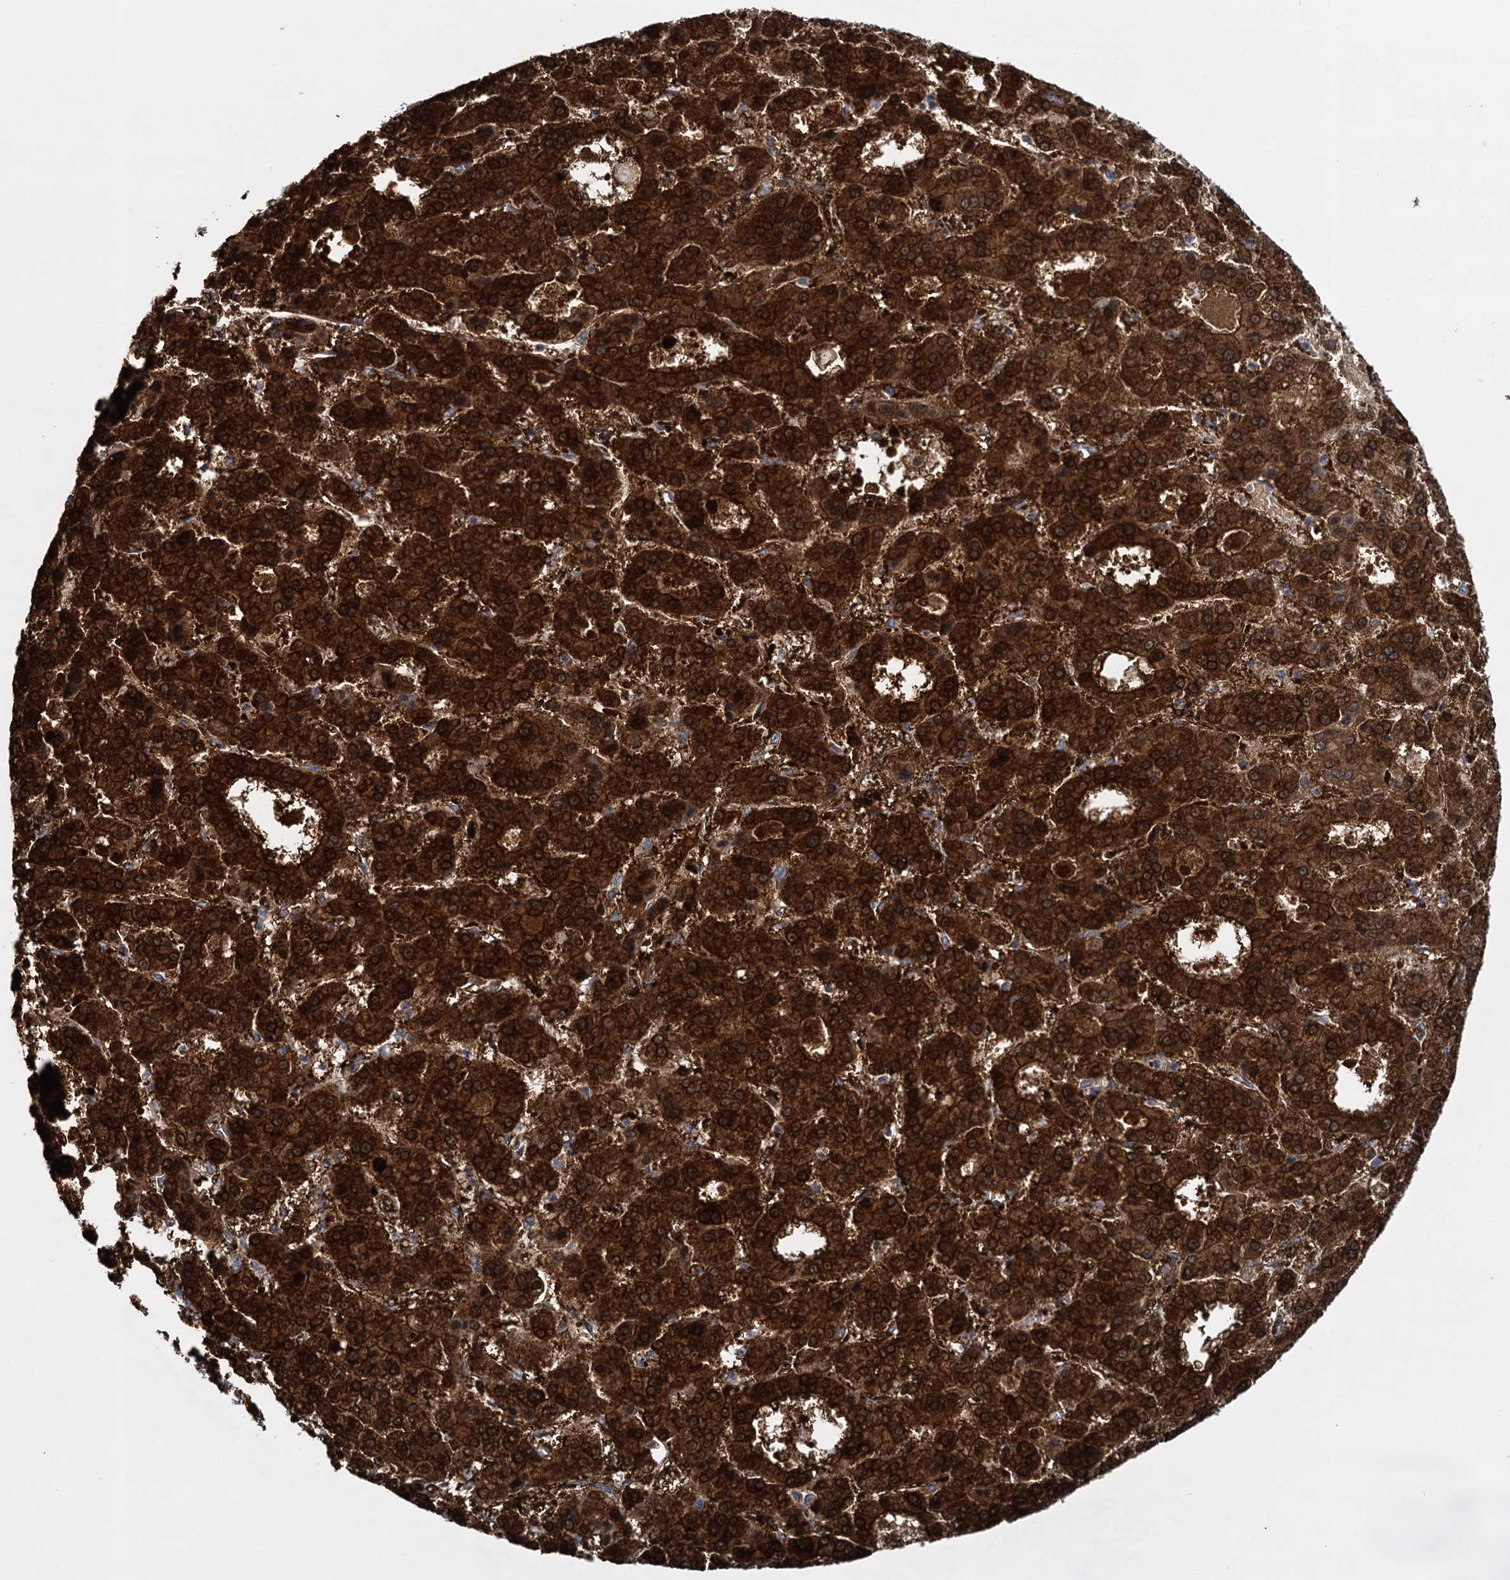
{"staining": {"intensity": "strong", "quantity": ">75%", "location": "cytoplasmic/membranous,nuclear"}, "tissue": "liver cancer", "cell_type": "Tumor cells", "image_type": "cancer", "snomed": [{"axis": "morphology", "description": "Carcinoma, Hepatocellular, NOS"}, {"axis": "topography", "description": "Liver"}], "caption": "Hepatocellular carcinoma (liver) stained for a protein (brown) displays strong cytoplasmic/membranous and nuclear positive positivity in approximately >75% of tumor cells.", "gene": "GLO1", "patient": {"sex": "male", "age": 70}}